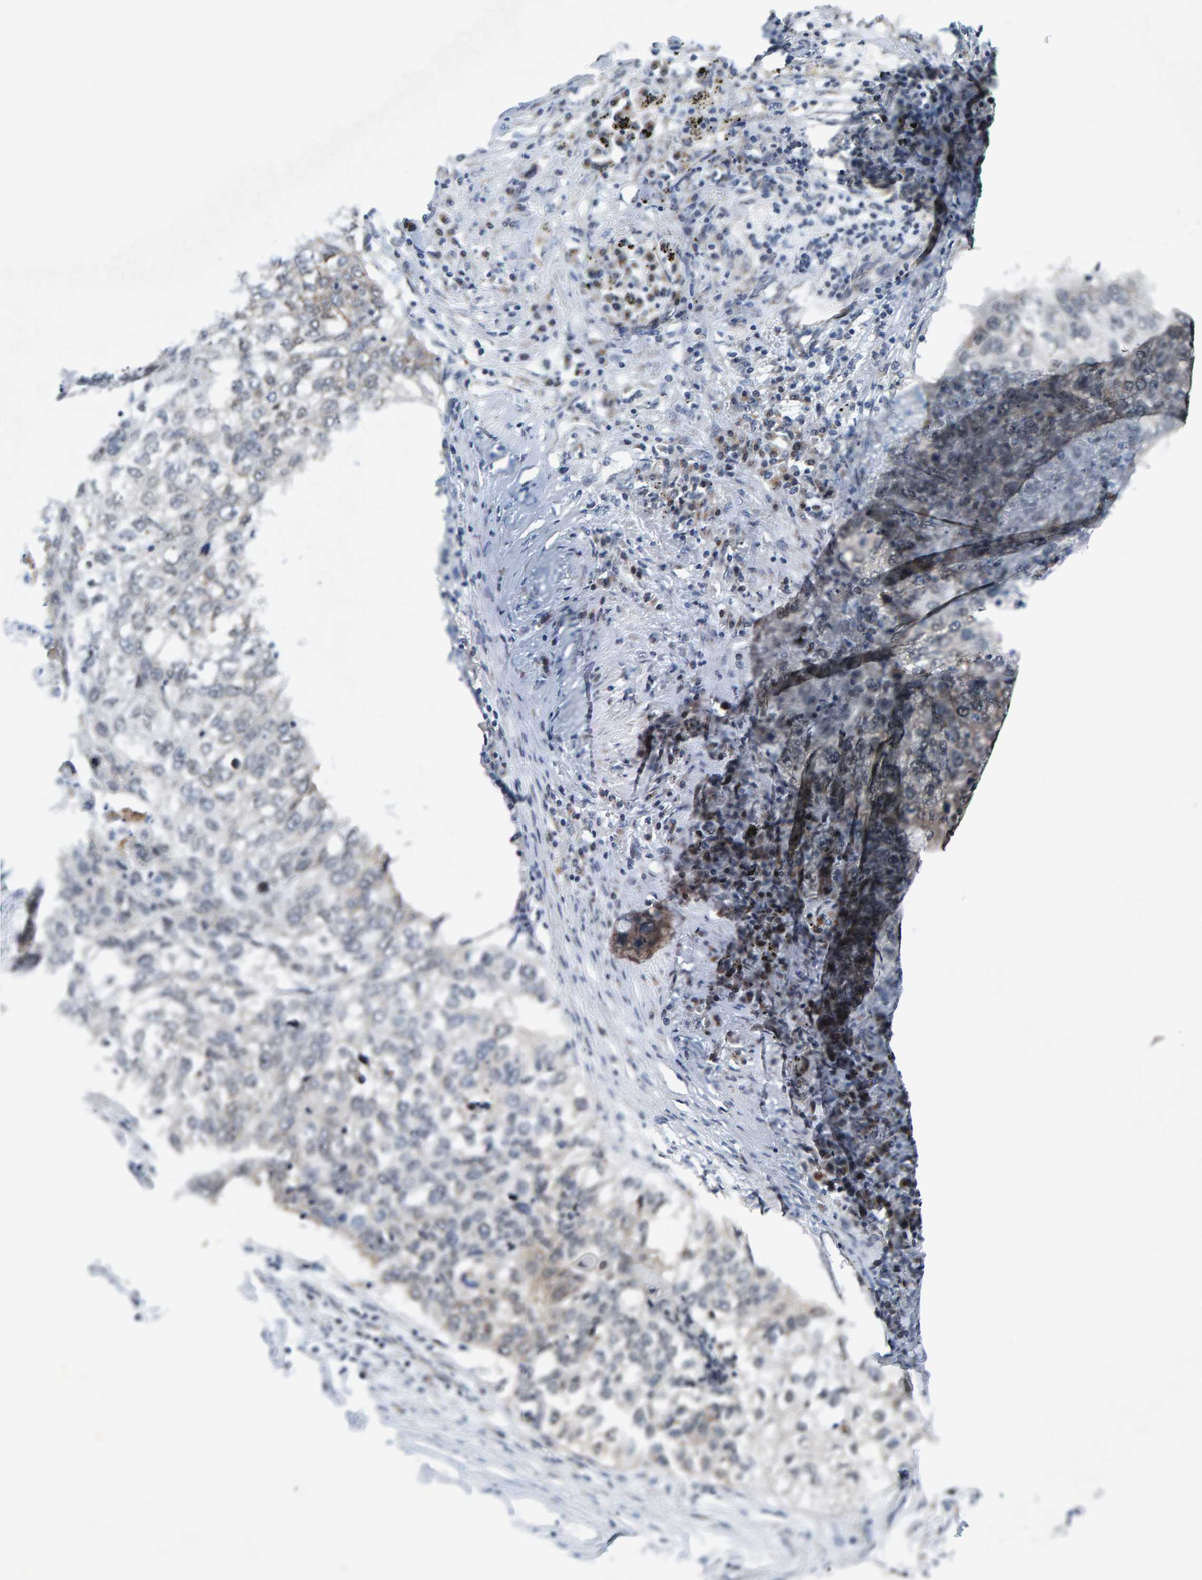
{"staining": {"intensity": "negative", "quantity": "none", "location": "none"}, "tissue": "lung cancer", "cell_type": "Tumor cells", "image_type": "cancer", "snomed": [{"axis": "morphology", "description": "Squamous cell carcinoma, NOS"}, {"axis": "topography", "description": "Lung"}], "caption": "IHC of lung cancer displays no staining in tumor cells.", "gene": "SCRN2", "patient": {"sex": "female", "age": 63}}